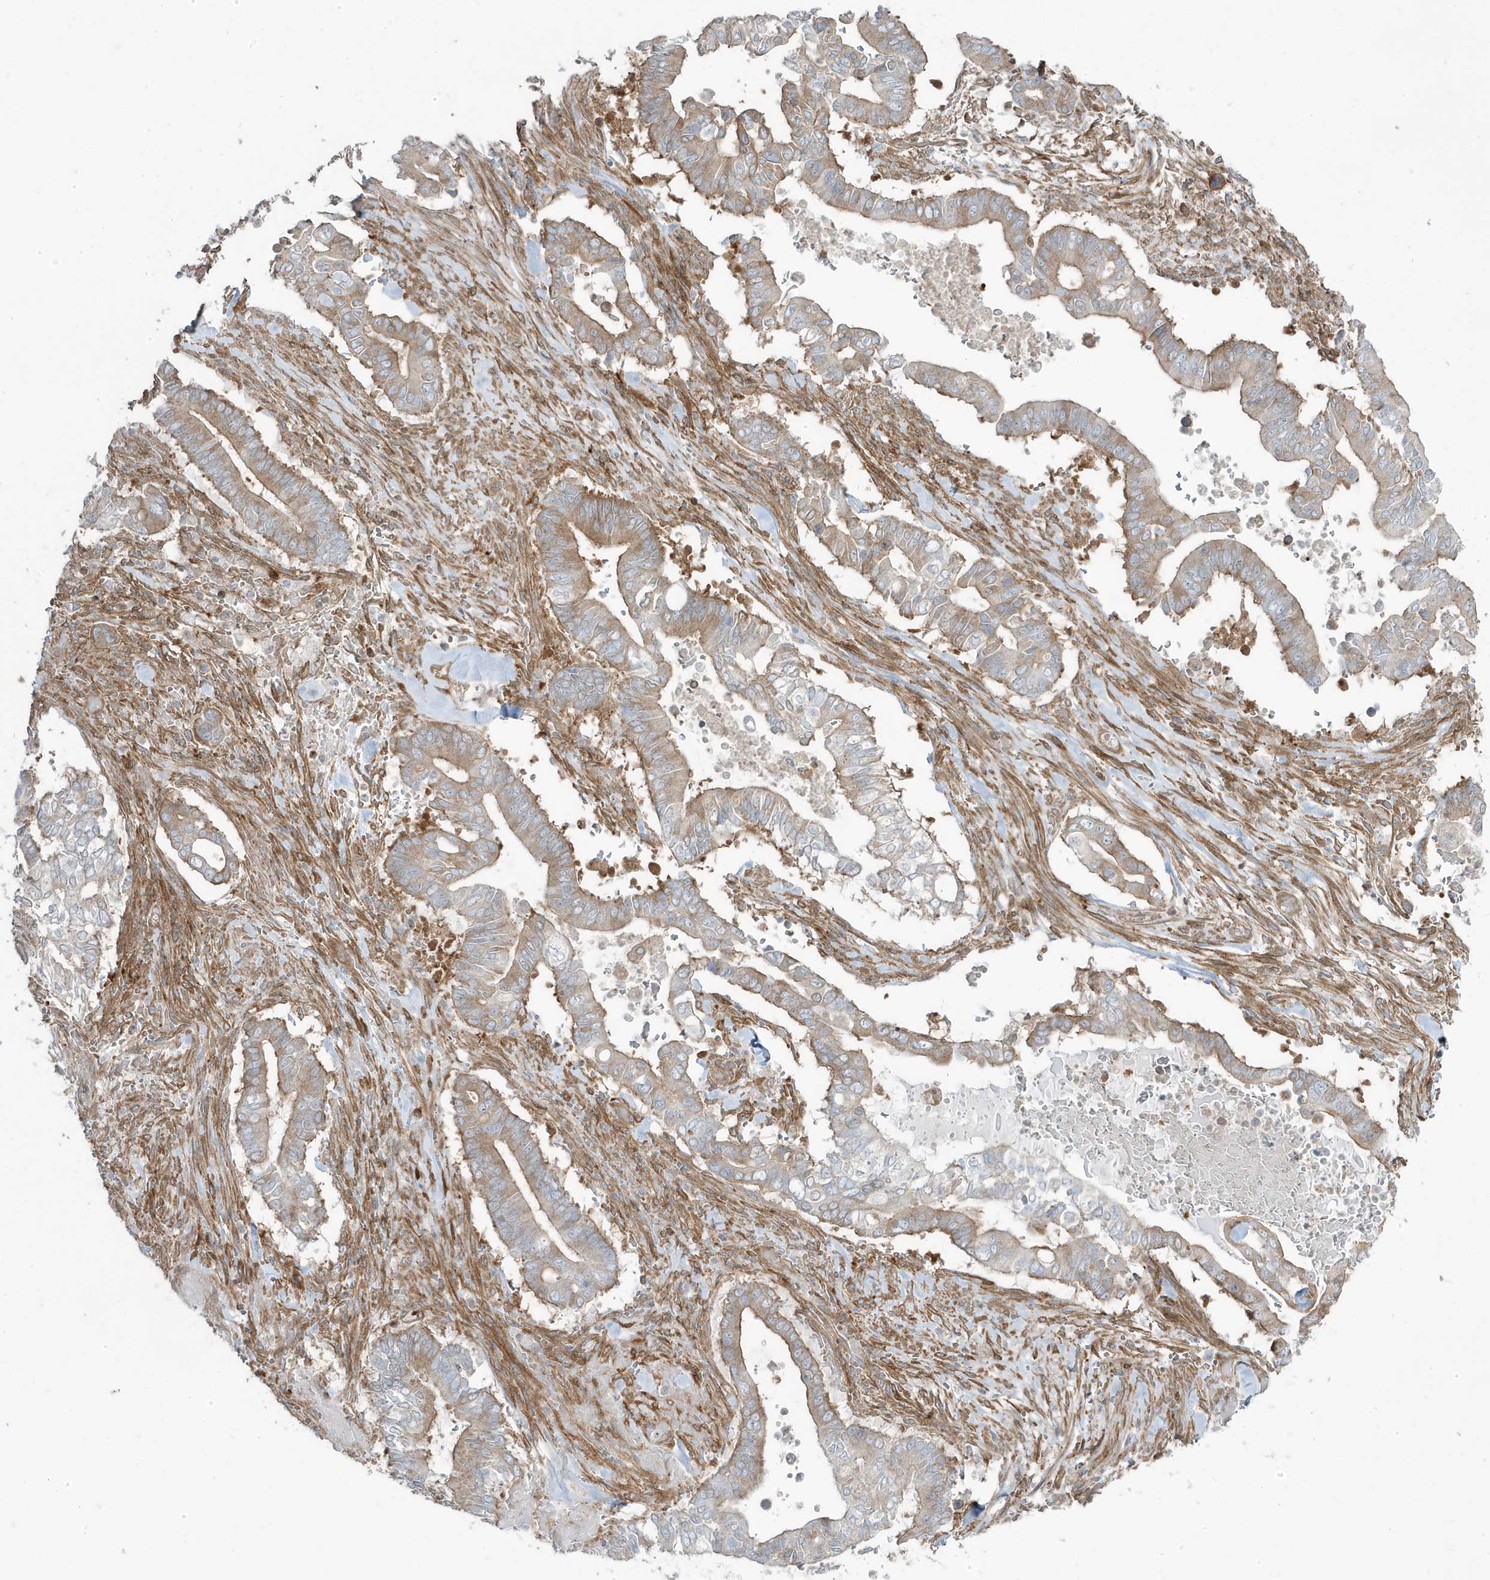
{"staining": {"intensity": "weak", "quantity": "25%-75%", "location": "cytoplasmic/membranous"}, "tissue": "pancreatic cancer", "cell_type": "Tumor cells", "image_type": "cancer", "snomed": [{"axis": "morphology", "description": "Adenocarcinoma, NOS"}, {"axis": "topography", "description": "Pancreas"}], "caption": "Protein expression analysis of human pancreatic cancer reveals weak cytoplasmic/membranous positivity in about 25%-75% of tumor cells.", "gene": "STAM", "patient": {"sex": "male", "age": 68}}